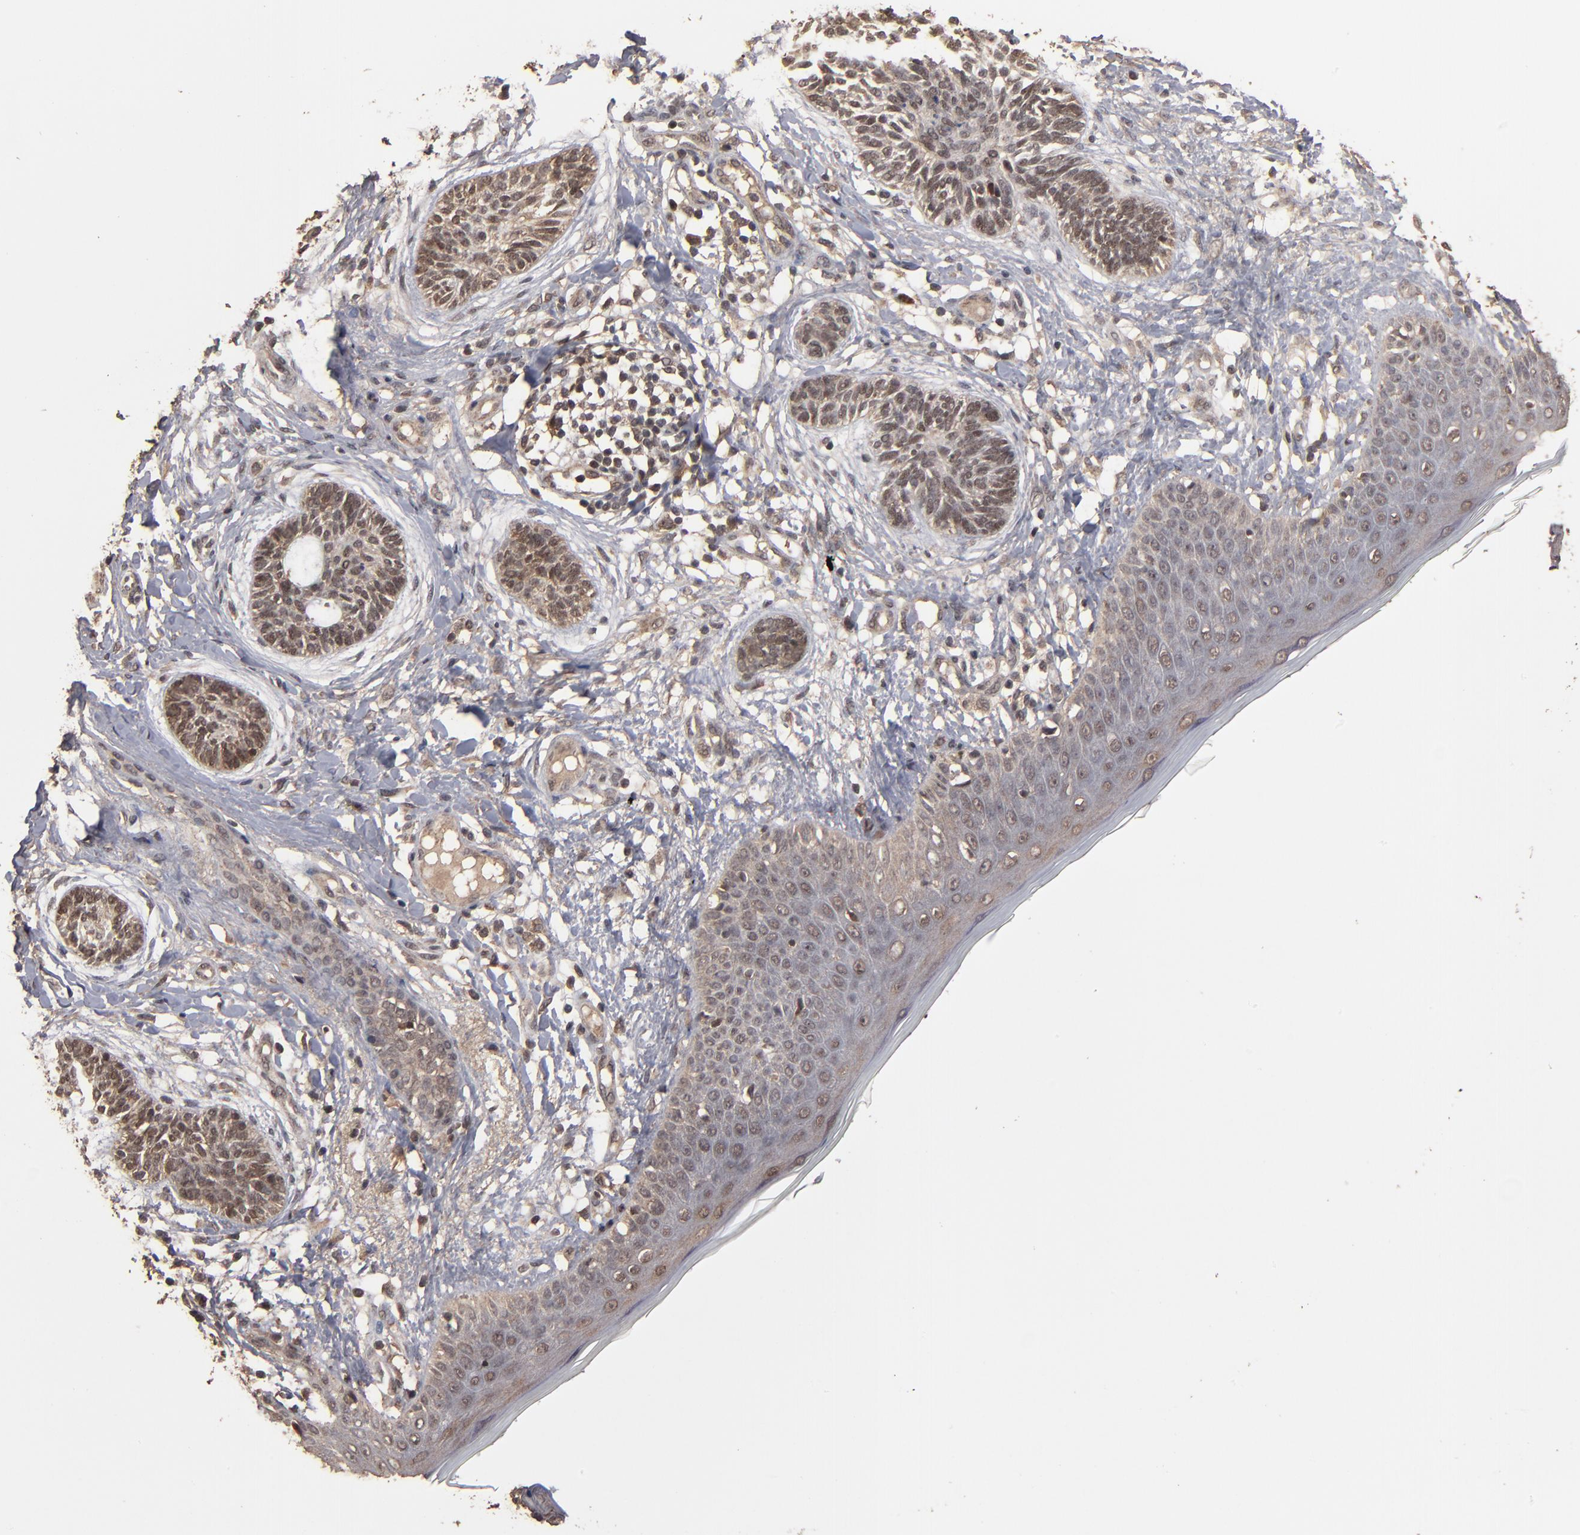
{"staining": {"intensity": "weak", "quantity": "25%-75%", "location": "cytoplasmic/membranous,nuclear"}, "tissue": "skin cancer", "cell_type": "Tumor cells", "image_type": "cancer", "snomed": [{"axis": "morphology", "description": "Normal tissue, NOS"}, {"axis": "morphology", "description": "Basal cell carcinoma"}, {"axis": "topography", "description": "Skin"}], "caption": "Immunohistochemistry (IHC) of human skin basal cell carcinoma displays low levels of weak cytoplasmic/membranous and nuclear positivity in about 25%-75% of tumor cells.", "gene": "NXF2B", "patient": {"sex": "male", "age": 63}}